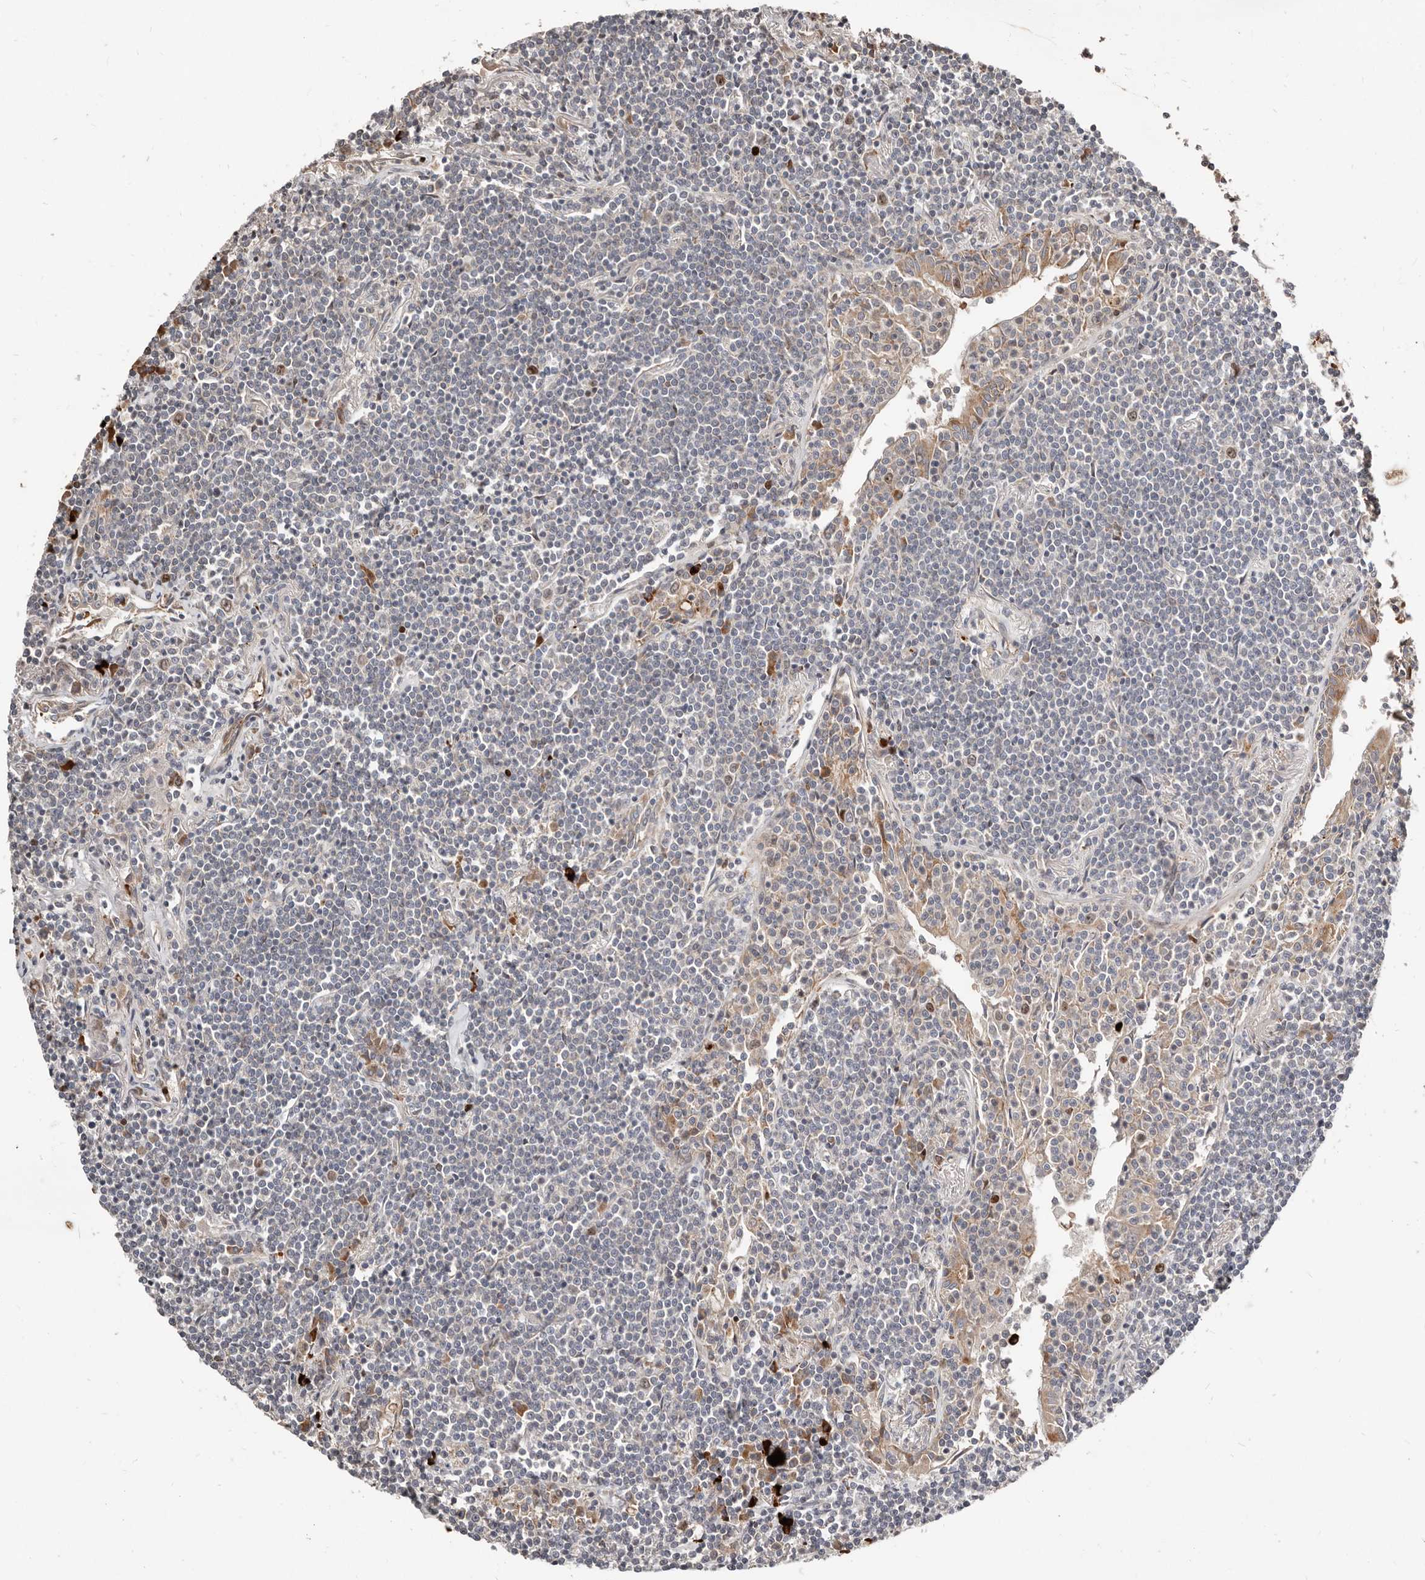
{"staining": {"intensity": "negative", "quantity": "none", "location": "none"}, "tissue": "lymphoma", "cell_type": "Tumor cells", "image_type": "cancer", "snomed": [{"axis": "morphology", "description": "Malignant lymphoma, non-Hodgkin's type, Low grade"}, {"axis": "topography", "description": "Lung"}], "caption": "DAB immunohistochemical staining of lymphoma reveals no significant staining in tumor cells.", "gene": "SMYD4", "patient": {"sex": "female", "age": 71}}